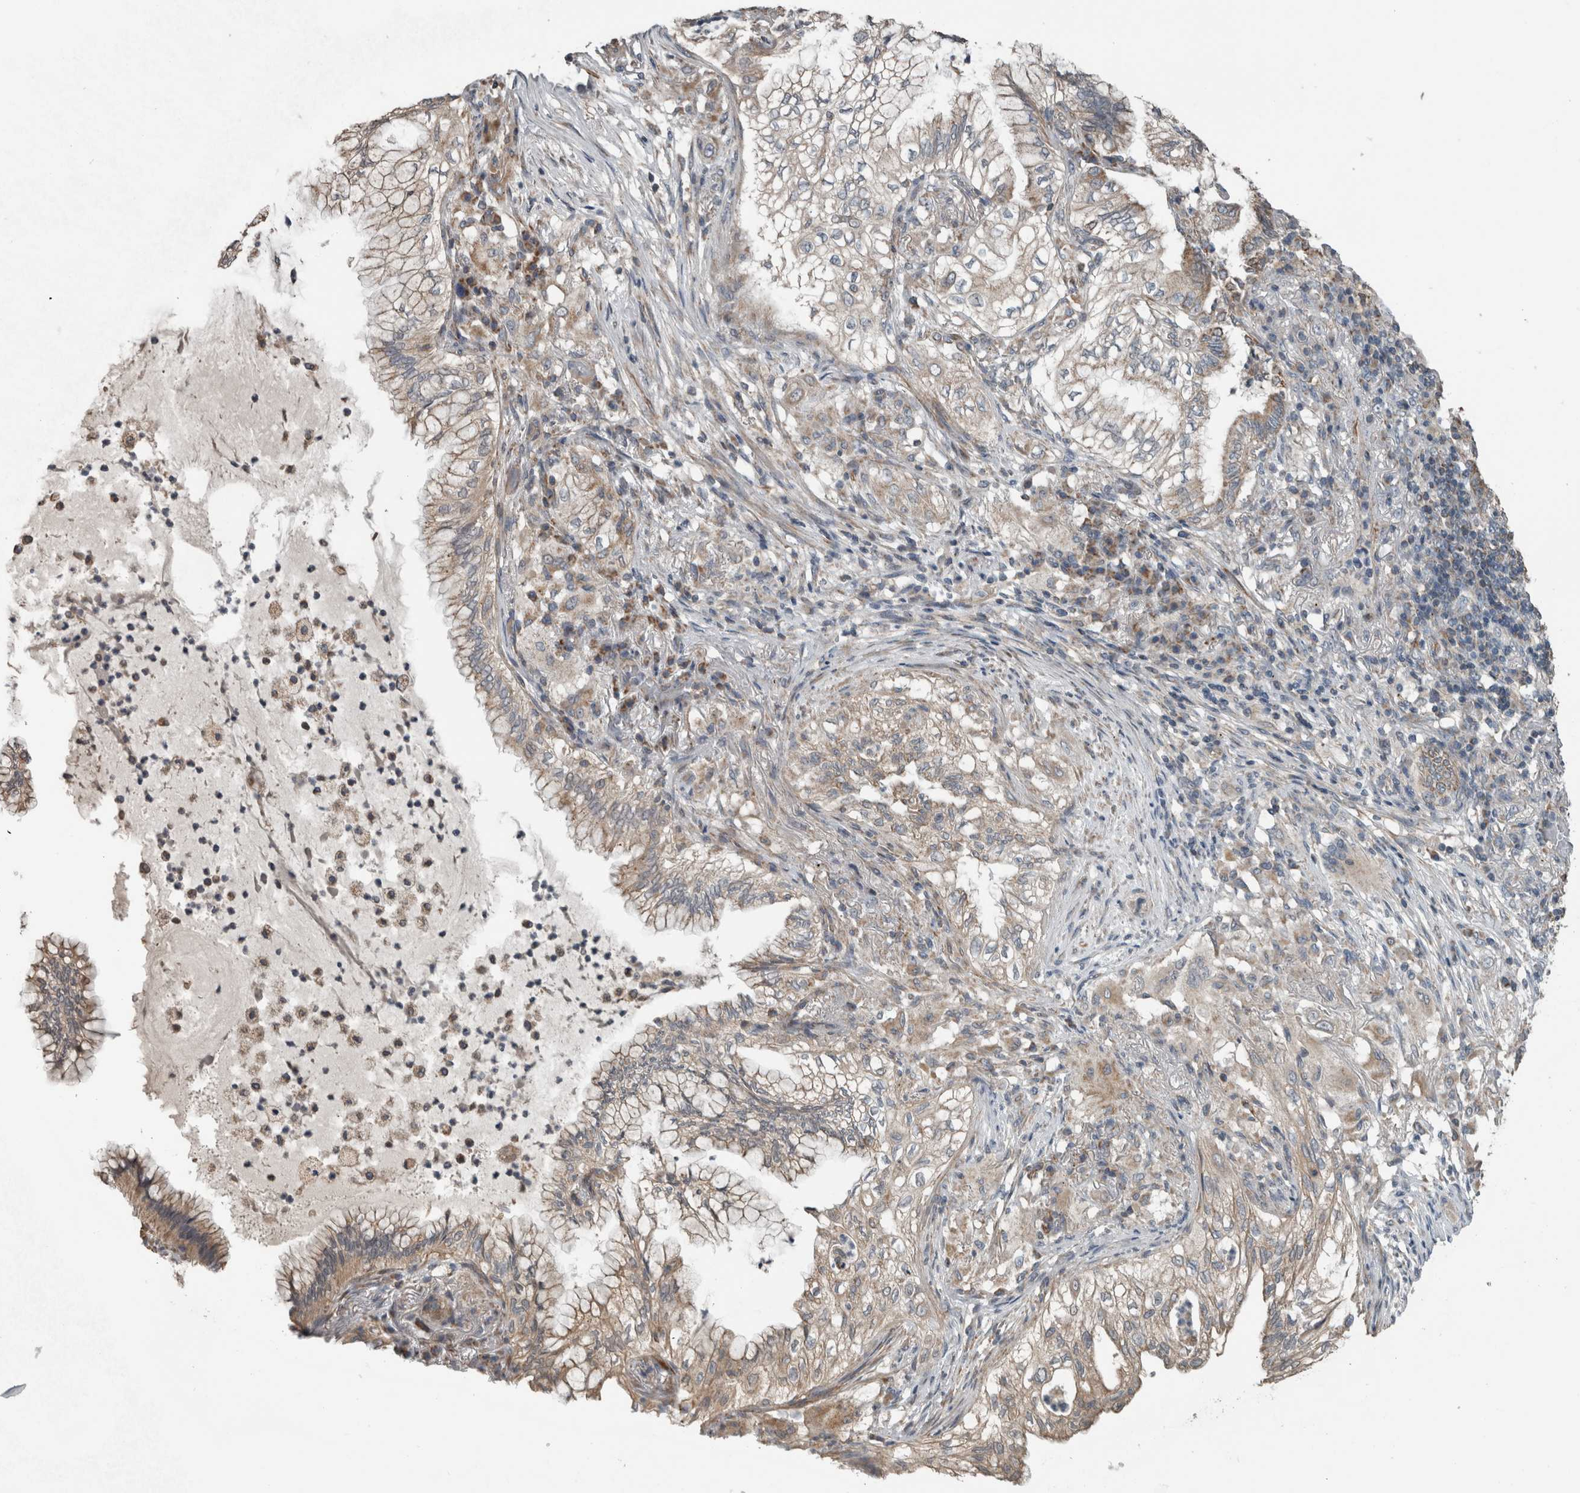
{"staining": {"intensity": "weak", "quantity": "25%-75%", "location": "cytoplasmic/membranous"}, "tissue": "lung cancer", "cell_type": "Tumor cells", "image_type": "cancer", "snomed": [{"axis": "morphology", "description": "Adenocarcinoma, NOS"}, {"axis": "topography", "description": "Lung"}], "caption": "Protein staining demonstrates weak cytoplasmic/membranous positivity in about 25%-75% of tumor cells in lung adenocarcinoma. (Stains: DAB (3,3'-diaminobenzidine) in brown, nuclei in blue, Microscopy: brightfield microscopy at high magnification).", "gene": "ARMC1", "patient": {"sex": "female", "age": 70}}